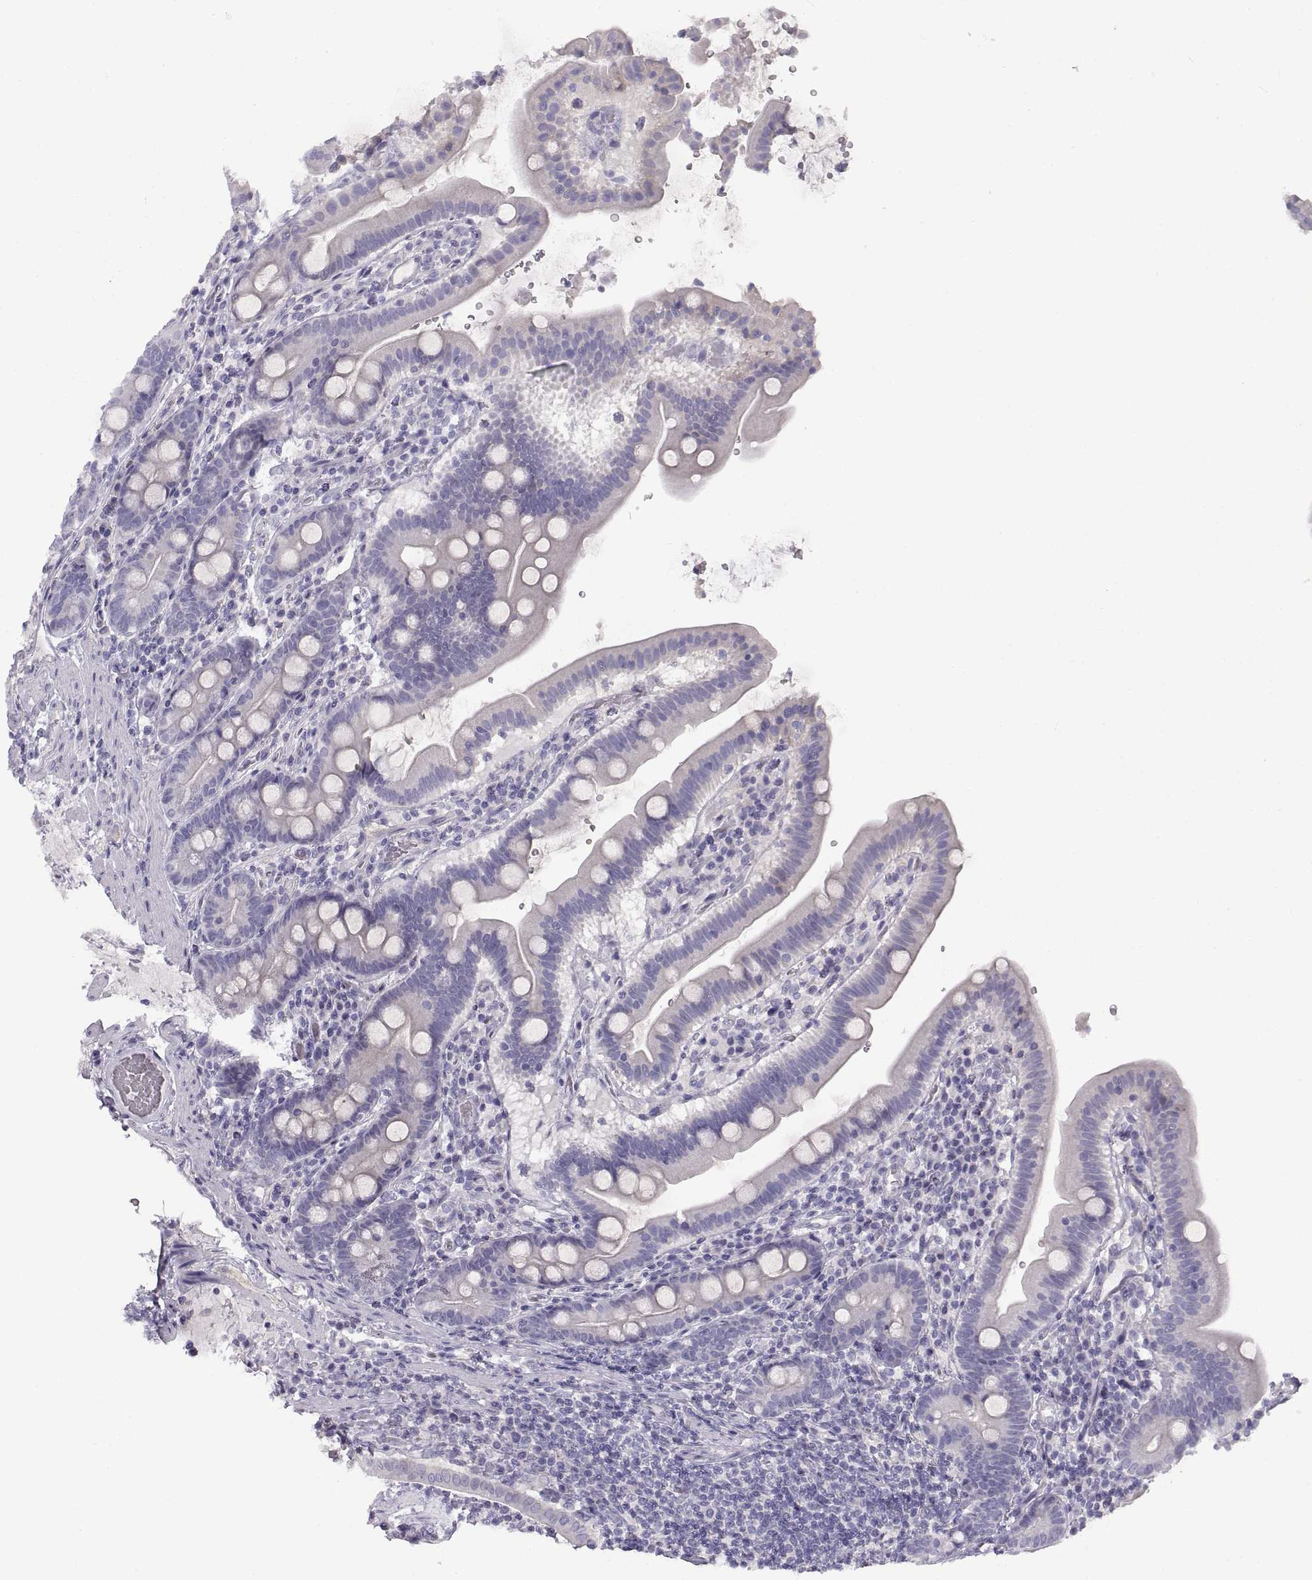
{"staining": {"intensity": "negative", "quantity": "none", "location": "none"}, "tissue": "small intestine", "cell_type": "Glandular cells", "image_type": "normal", "snomed": [{"axis": "morphology", "description": "Normal tissue, NOS"}, {"axis": "topography", "description": "Small intestine"}], "caption": "Immunohistochemistry (IHC) of unremarkable small intestine exhibits no staining in glandular cells. Brightfield microscopy of immunohistochemistry stained with DAB (brown) and hematoxylin (blue), captured at high magnification.", "gene": "CRYBB3", "patient": {"sex": "male", "age": 26}}